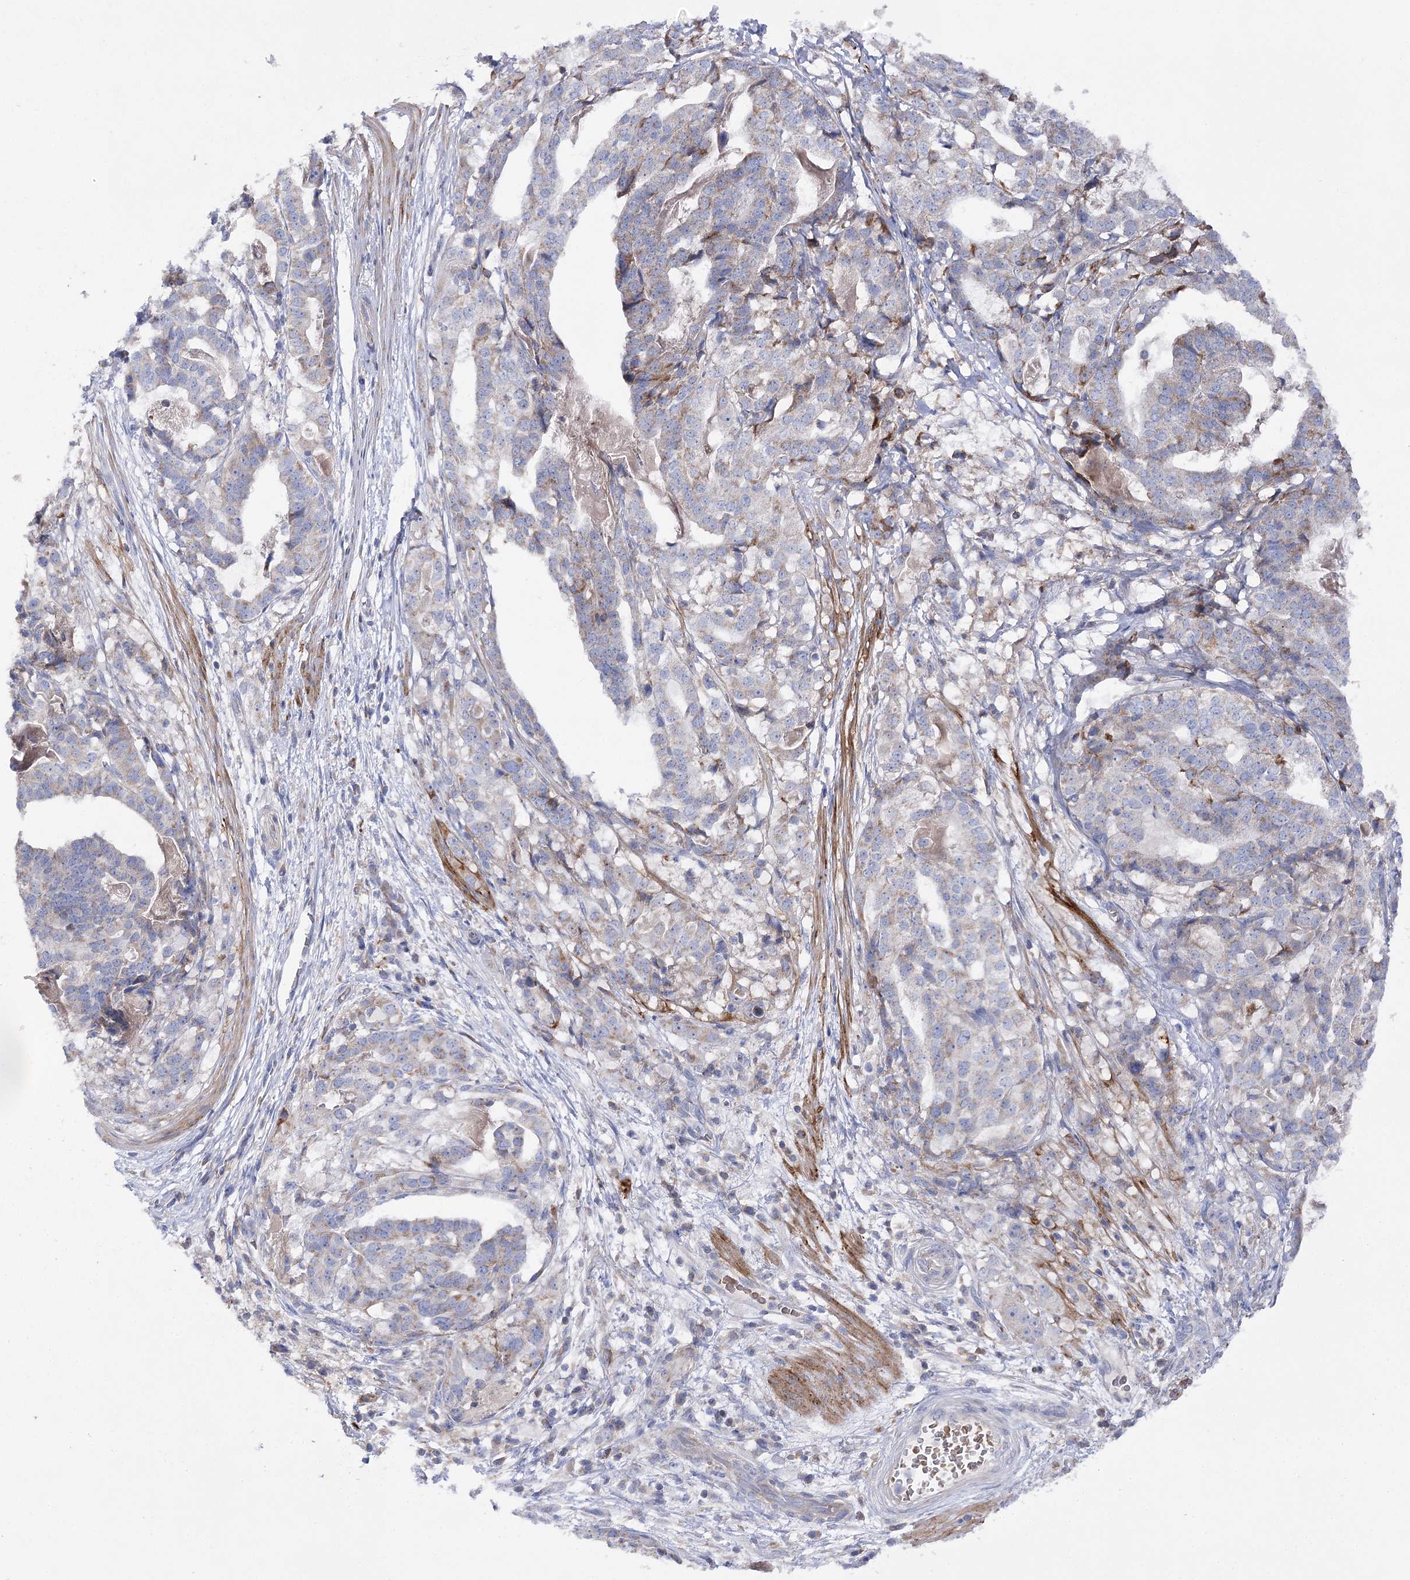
{"staining": {"intensity": "weak", "quantity": "<25%", "location": "cytoplasmic/membranous"}, "tissue": "stomach cancer", "cell_type": "Tumor cells", "image_type": "cancer", "snomed": [{"axis": "morphology", "description": "Adenocarcinoma, NOS"}, {"axis": "topography", "description": "Stomach"}], "caption": "High power microscopy photomicrograph of an IHC image of stomach cancer (adenocarcinoma), revealing no significant staining in tumor cells.", "gene": "COX15", "patient": {"sex": "male", "age": 48}}